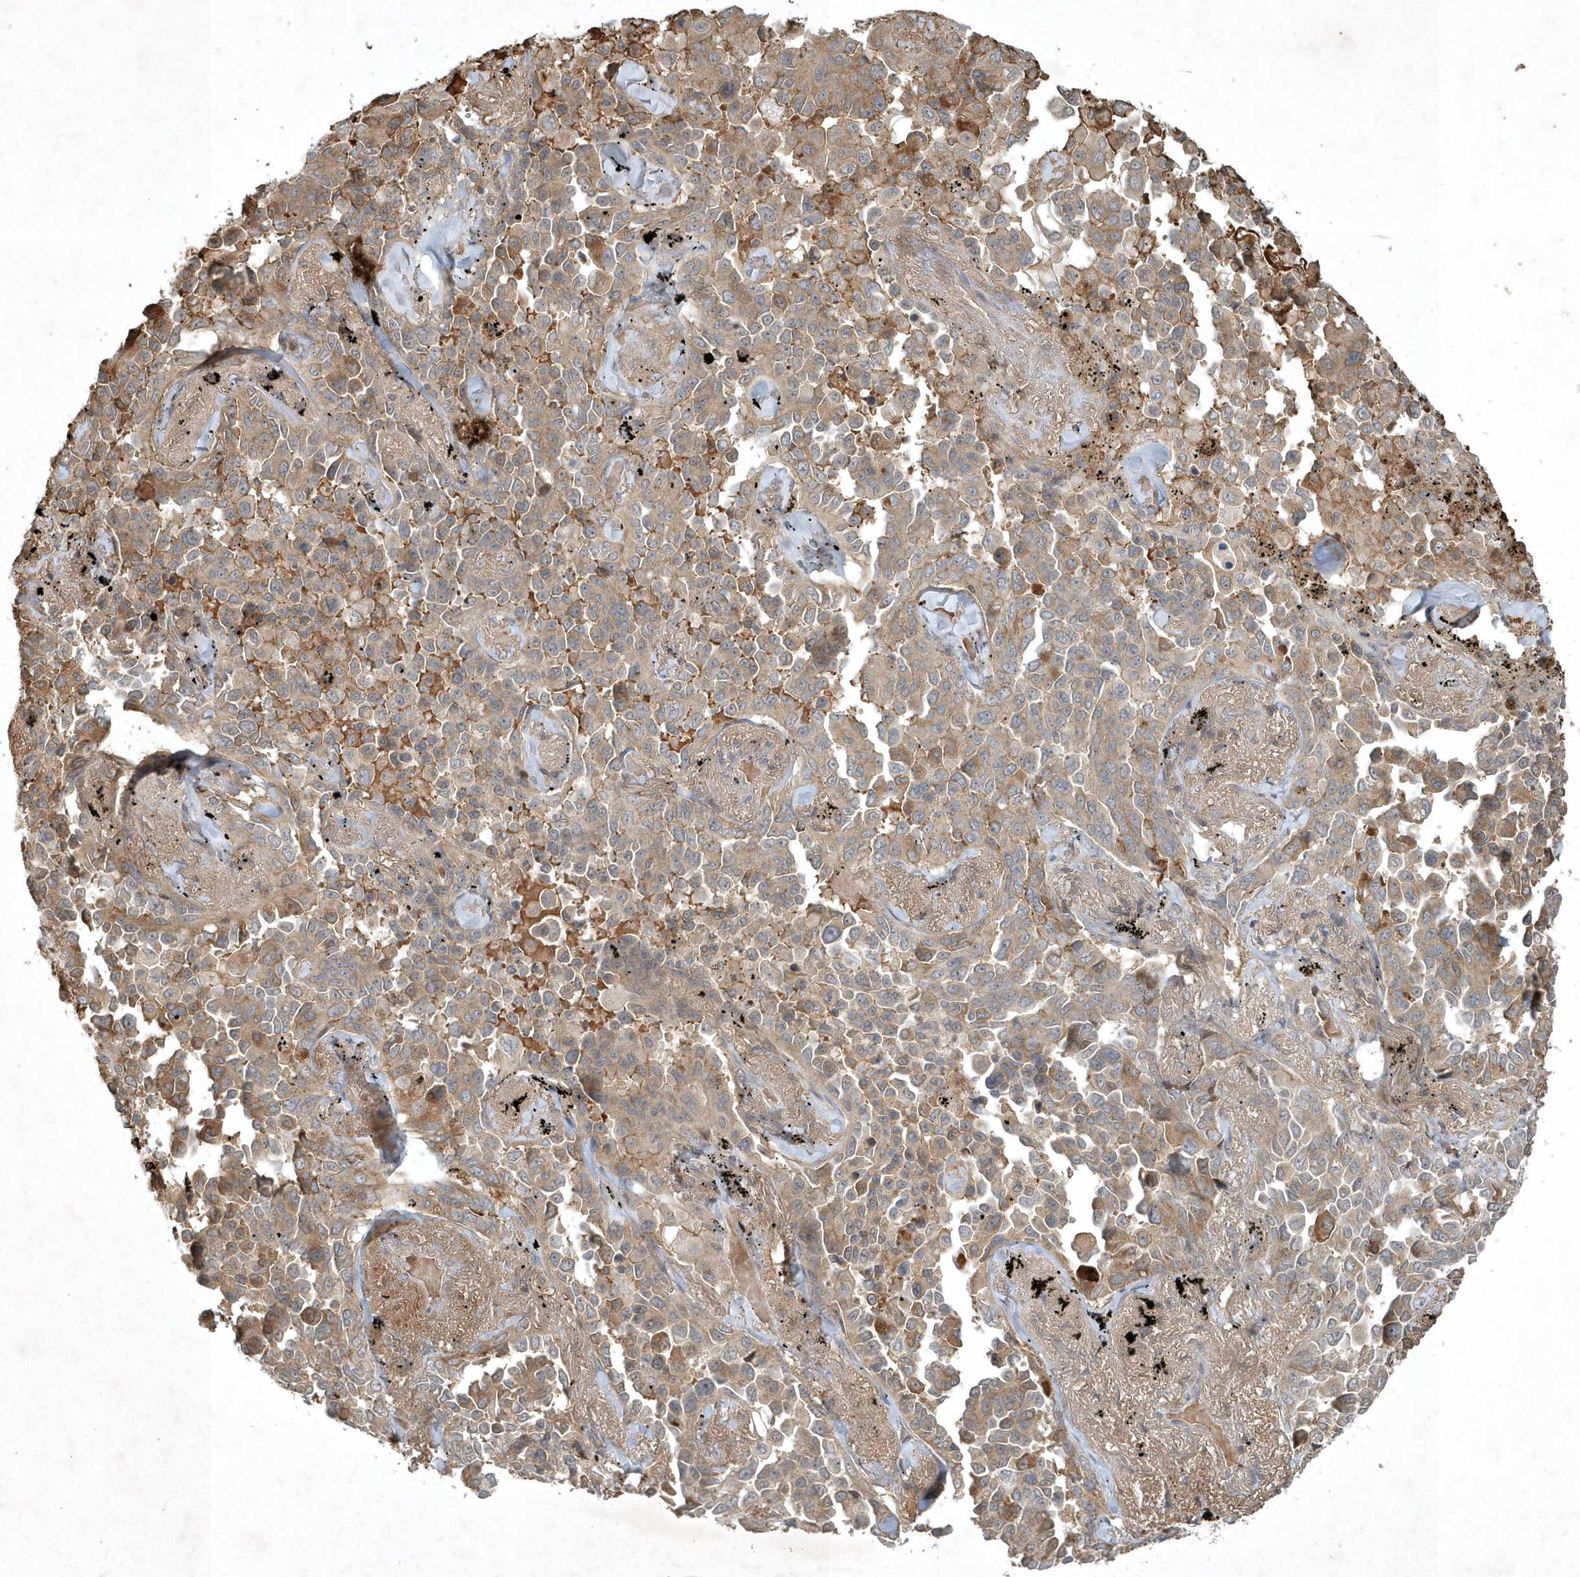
{"staining": {"intensity": "moderate", "quantity": ">75%", "location": "cytoplasmic/membranous"}, "tissue": "lung cancer", "cell_type": "Tumor cells", "image_type": "cancer", "snomed": [{"axis": "morphology", "description": "Adenocarcinoma, NOS"}, {"axis": "topography", "description": "Lung"}], "caption": "Lung adenocarcinoma was stained to show a protein in brown. There is medium levels of moderate cytoplasmic/membranous positivity in about >75% of tumor cells. (DAB (3,3'-diaminobenzidine) IHC with brightfield microscopy, high magnification).", "gene": "TNFAIP6", "patient": {"sex": "female", "age": 67}}